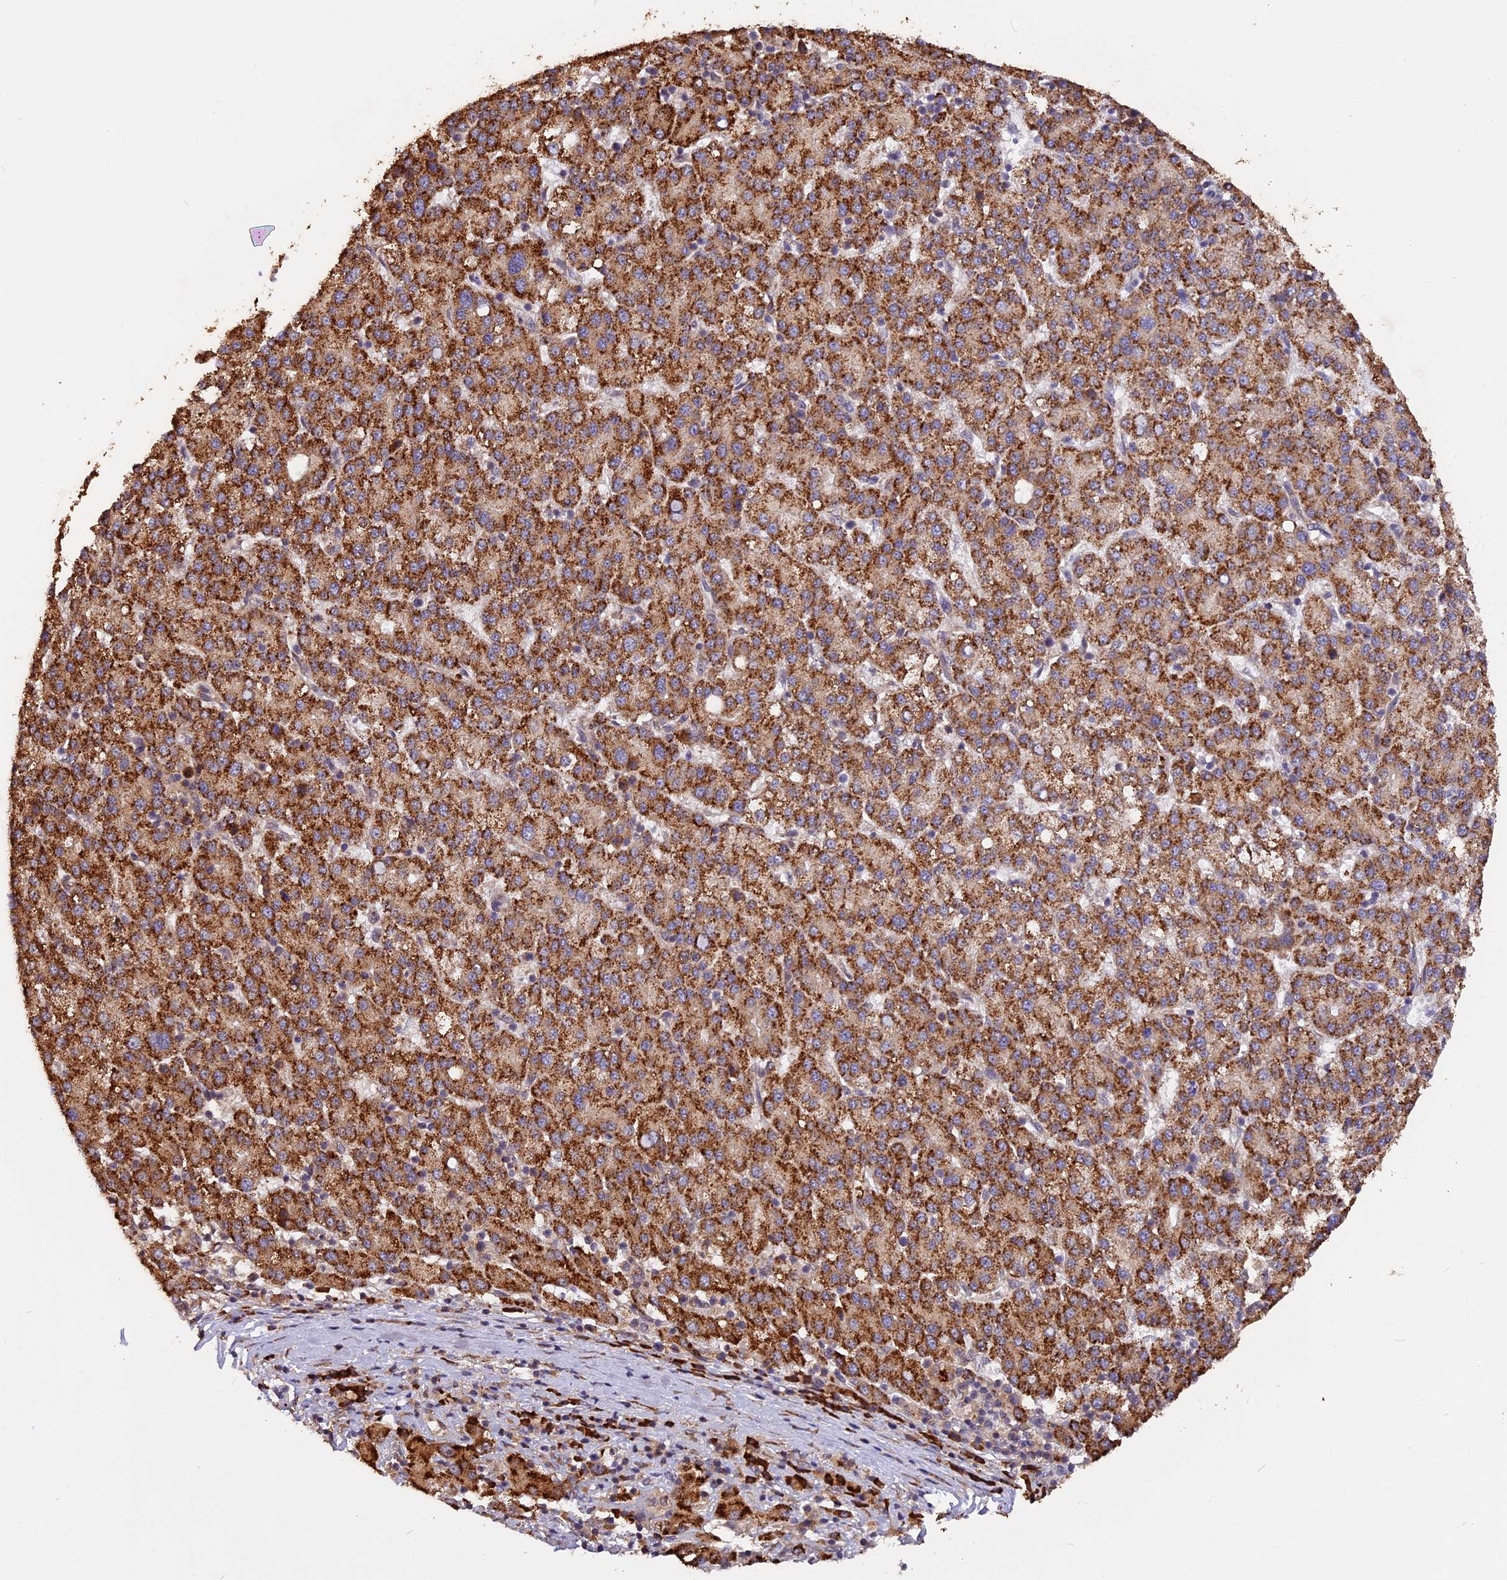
{"staining": {"intensity": "strong", "quantity": ">75%", "location": "cytoplasmic/membranous"}, "tissue": "liver cancer", "cell_type": "Tumor cells", "image_type": "cancer", "snomed": [{"axis": "morphology", "description": "Carcinoma, Hepatocellular, NOS"}, {"axis": "topography", "description": "Liver"}], "caption": "High-magnification brightfield microscopy of hepatocellular carcinoma (liver) stained with DAB (brown) and counterstained with hematoxylin (blue). tumor cells exhibit strong cytoplasmic/membranous expression is appreciated in approximately>75% of cells.", "gene": "GNPTAB", "patient": {"sex": "female", "age": 58}}